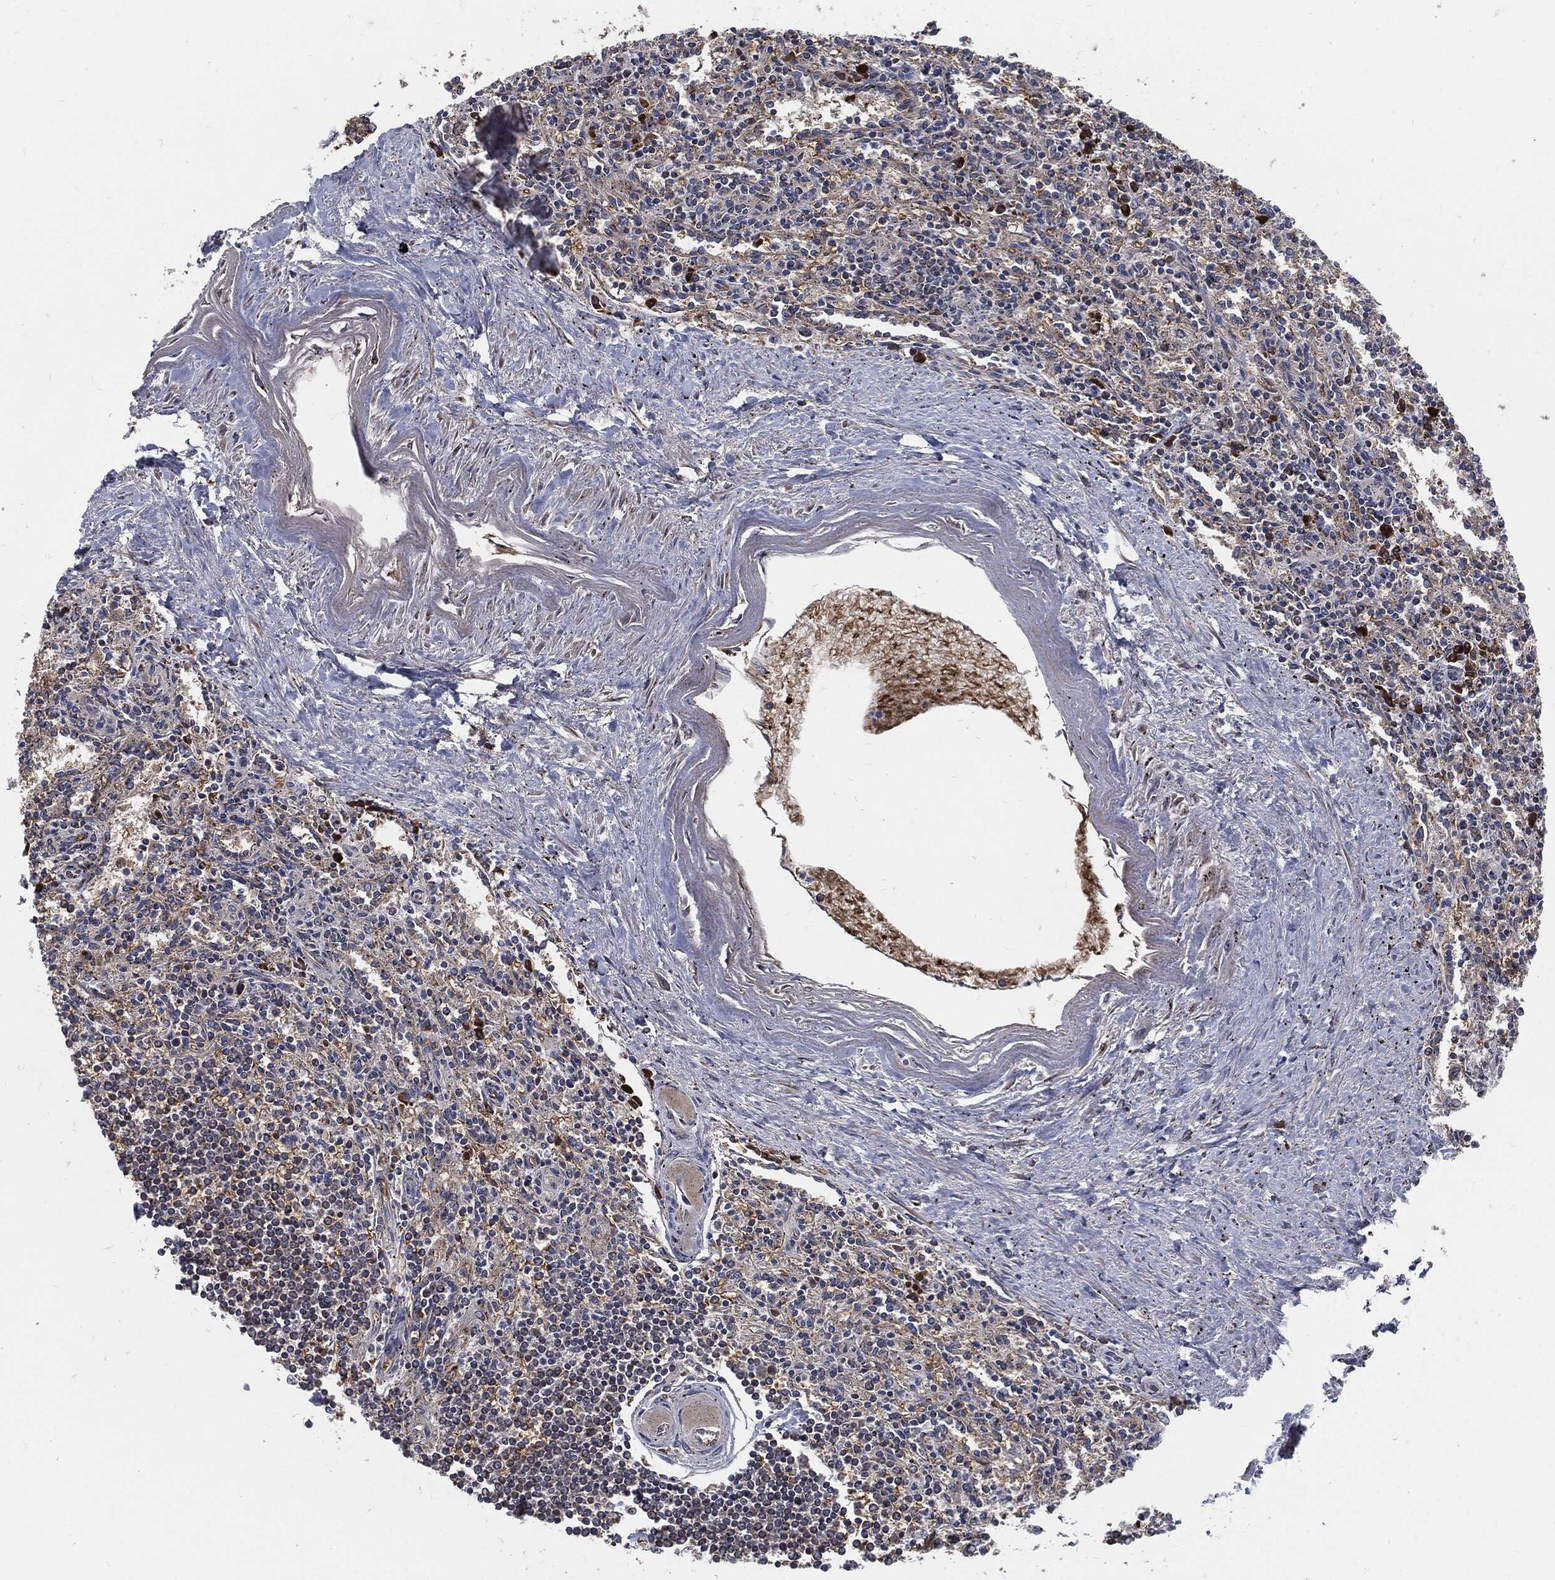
{"staining": {"intensity": "strong", "quantity": "<25%", "location": "cytoplasmic/membranous"}, "tissue": "spleen", "cell_type": "Cells in red pulp", "image_type": "normal", "snomed": [{"axis": "morphology", "description": "Normal tissue, NOS"}, {"axis": "topography", "description": "Spleen"}], "caption": "Protein staining reveals strong cytoplasmic/membranous staining in about <25% of cells in red pulp in normal spleen.", "gene": "PRDX4", "patient": {"sex": "male", "age": 69}}